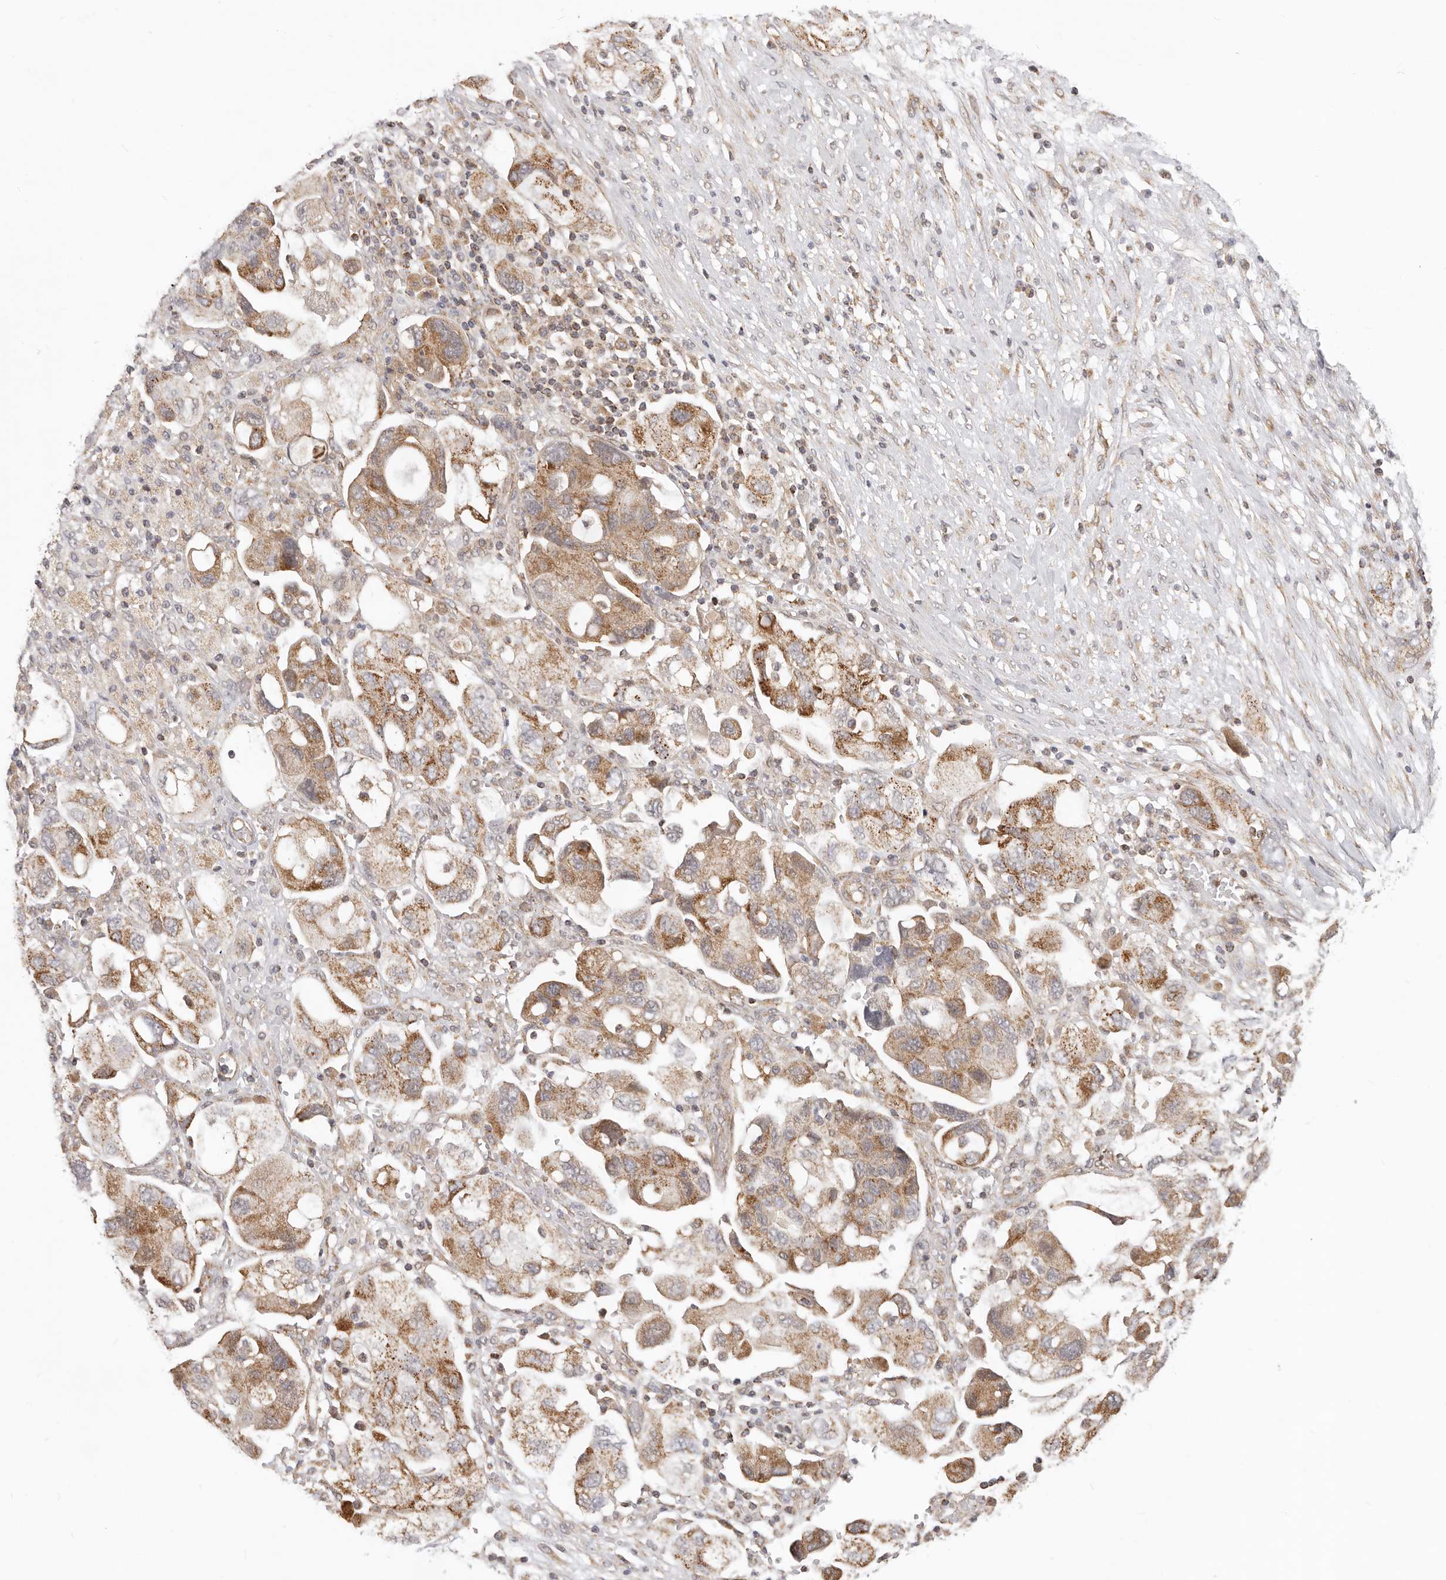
{"staining": {"intensity": "moderate", "quantity": ">75%", "location": "cytoplasmic/membranous"}, "tissue": "ovarian cancer", "cell_type": "Tumor cells", "image_type": "cancer", "snomed": [{"axis": "morphology", "description": "Carcinoma, NOS"}, {"axis": "morphology", "description": "Cystadenocarcinoma, serous, NOS"}, {"axis": "topography", "description": "Ovary"}], "caption": "Brown immunohistochemical staining in ovarian cancer displays moderate cytoplasmic/membranous staining in approximately >75% of tumor cells. (brown staining indicates protein expression, while blue staining denotes nuclei).", "gene": "USP49", "patient": {"sex": "female", "age": 69}}